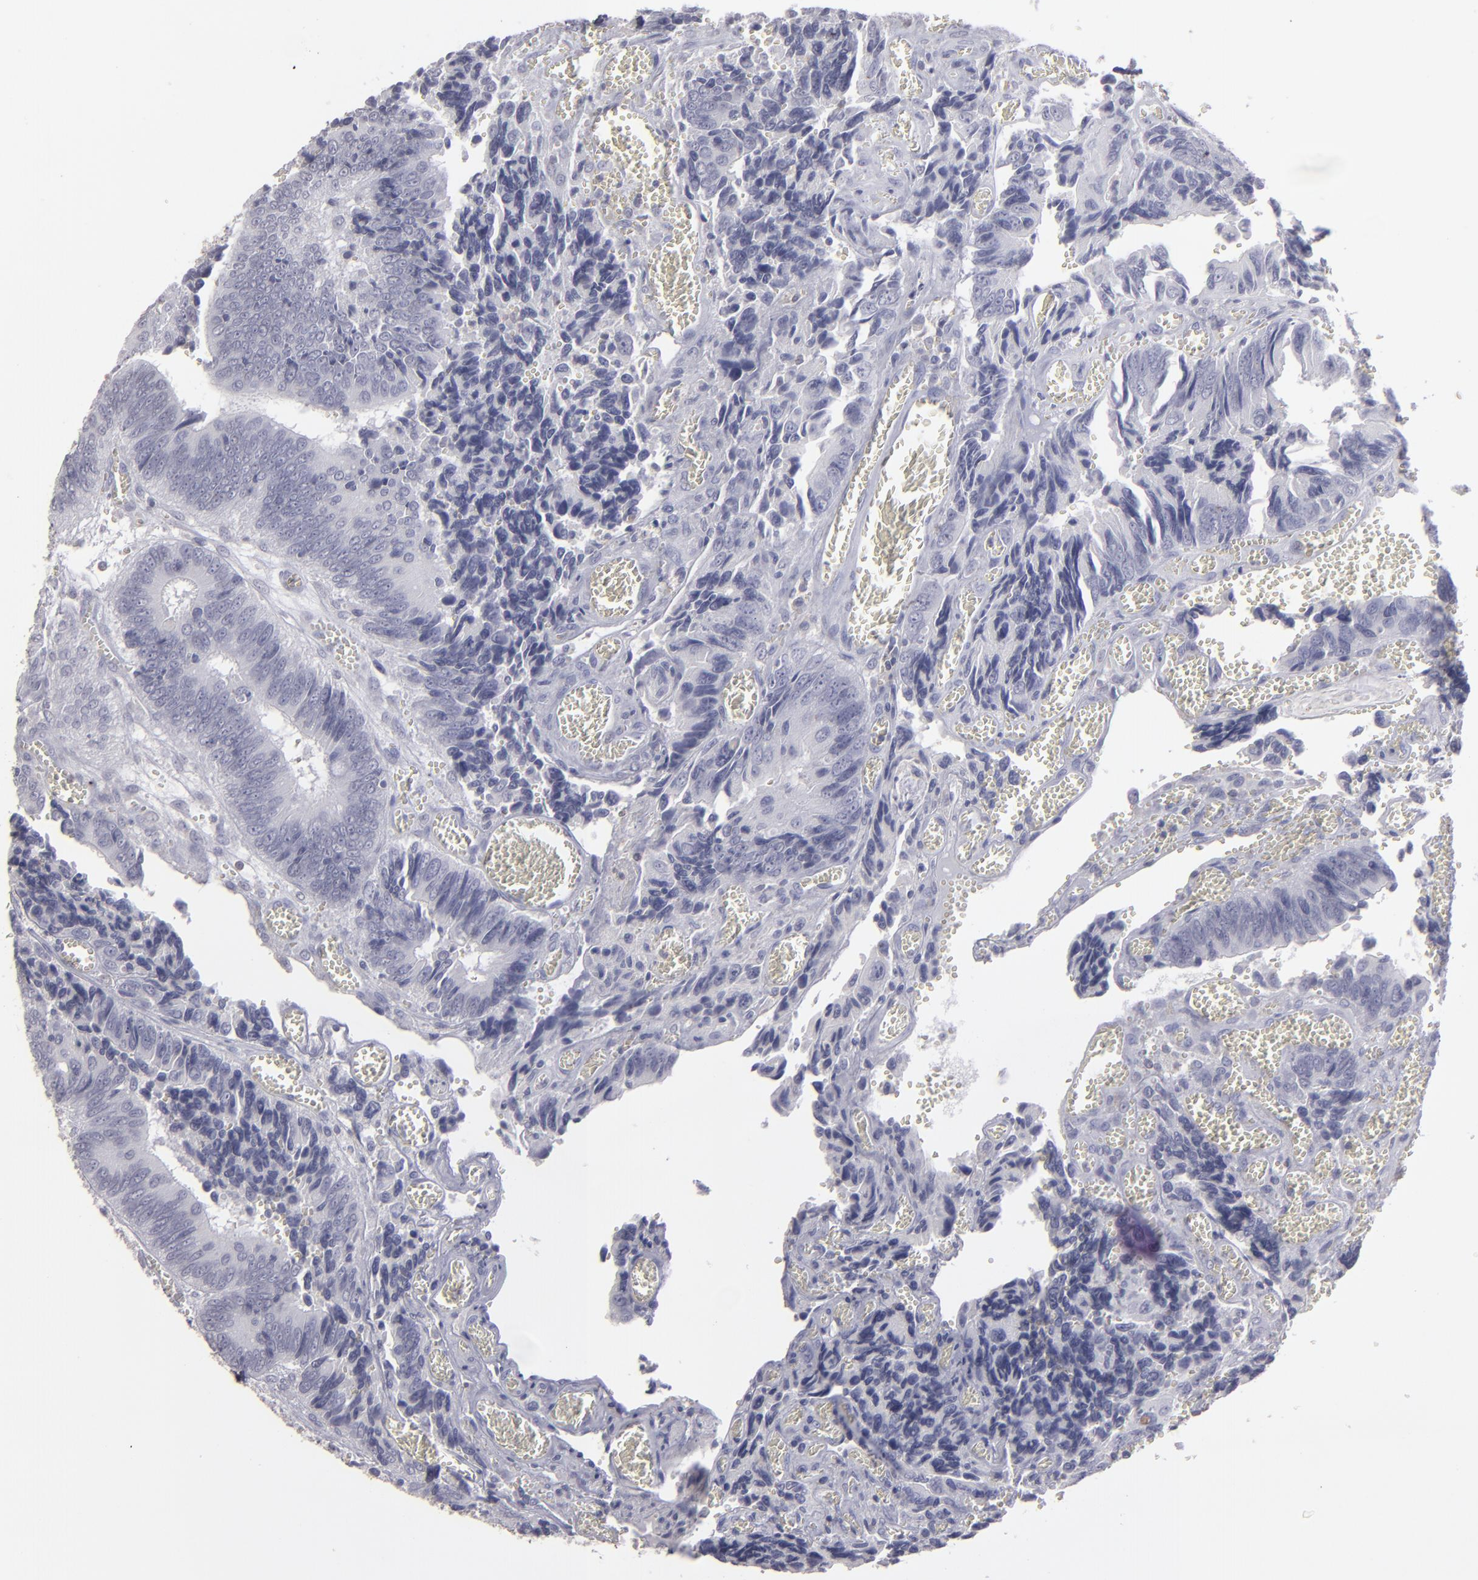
{"staining": {"intensity": "negative", "quantity": "none", "location": "none"}, "tissue": "colorectal cancer", "cell_type": "Tumor cells", "image_type": "cancer", "snomed": [{"axis": "morphology", "description": "Adenocarcinoma, NOS"}, {"axis": "topography", "description": "Colon"}], "caption": "The histopathology image displays no staining of tumor cells in adenocarcinoma (colorectal).", "gene": "SEMA3G", "patient": {"sex": "female", "age": 84}}